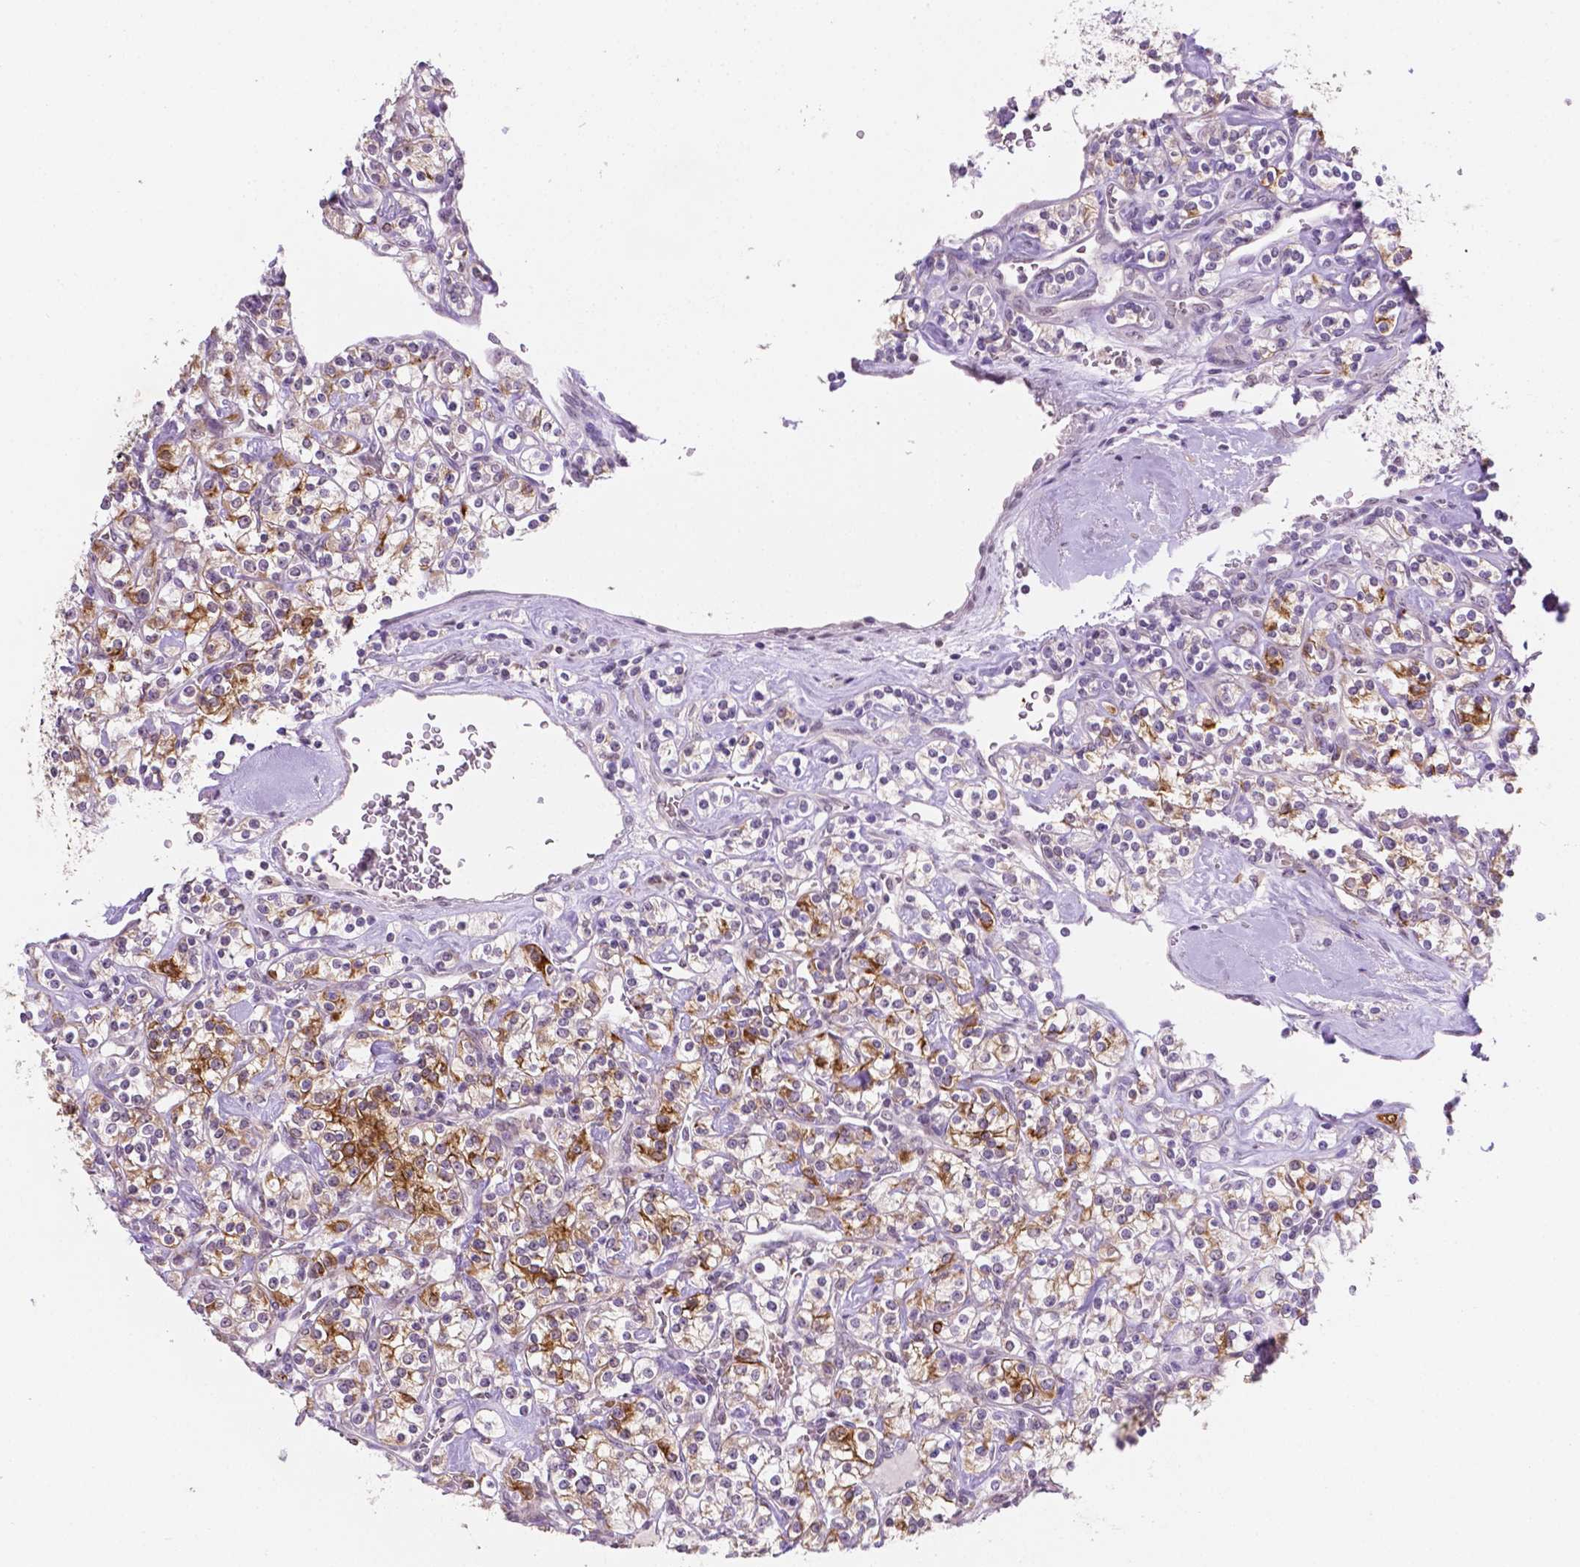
{"staining": {"intensity": "moderate", "quantity": "25%-75%", "location": "cytoplasmic/membranous"}, "tissue": "renal cancer", "cell_type": "Tumor cells", "image_type": "cancer", "snomed": [{"axis": "morphology", "description": "Adenocarcinoma, NOS"}, {"axis": "topography", "description": "Kidney"}], "caption": "Immunohistochemistry (IHC) (DAB (3,3'-diaminobenzidine)) staining of renal cancer (adenocarcinoma) displays moderate cytoplasmic/membranous protein positivity in approximately 25%-75% of tumor cells.", "gene": "SHLD3", "patient": {"sex": "male", "age": 77}}